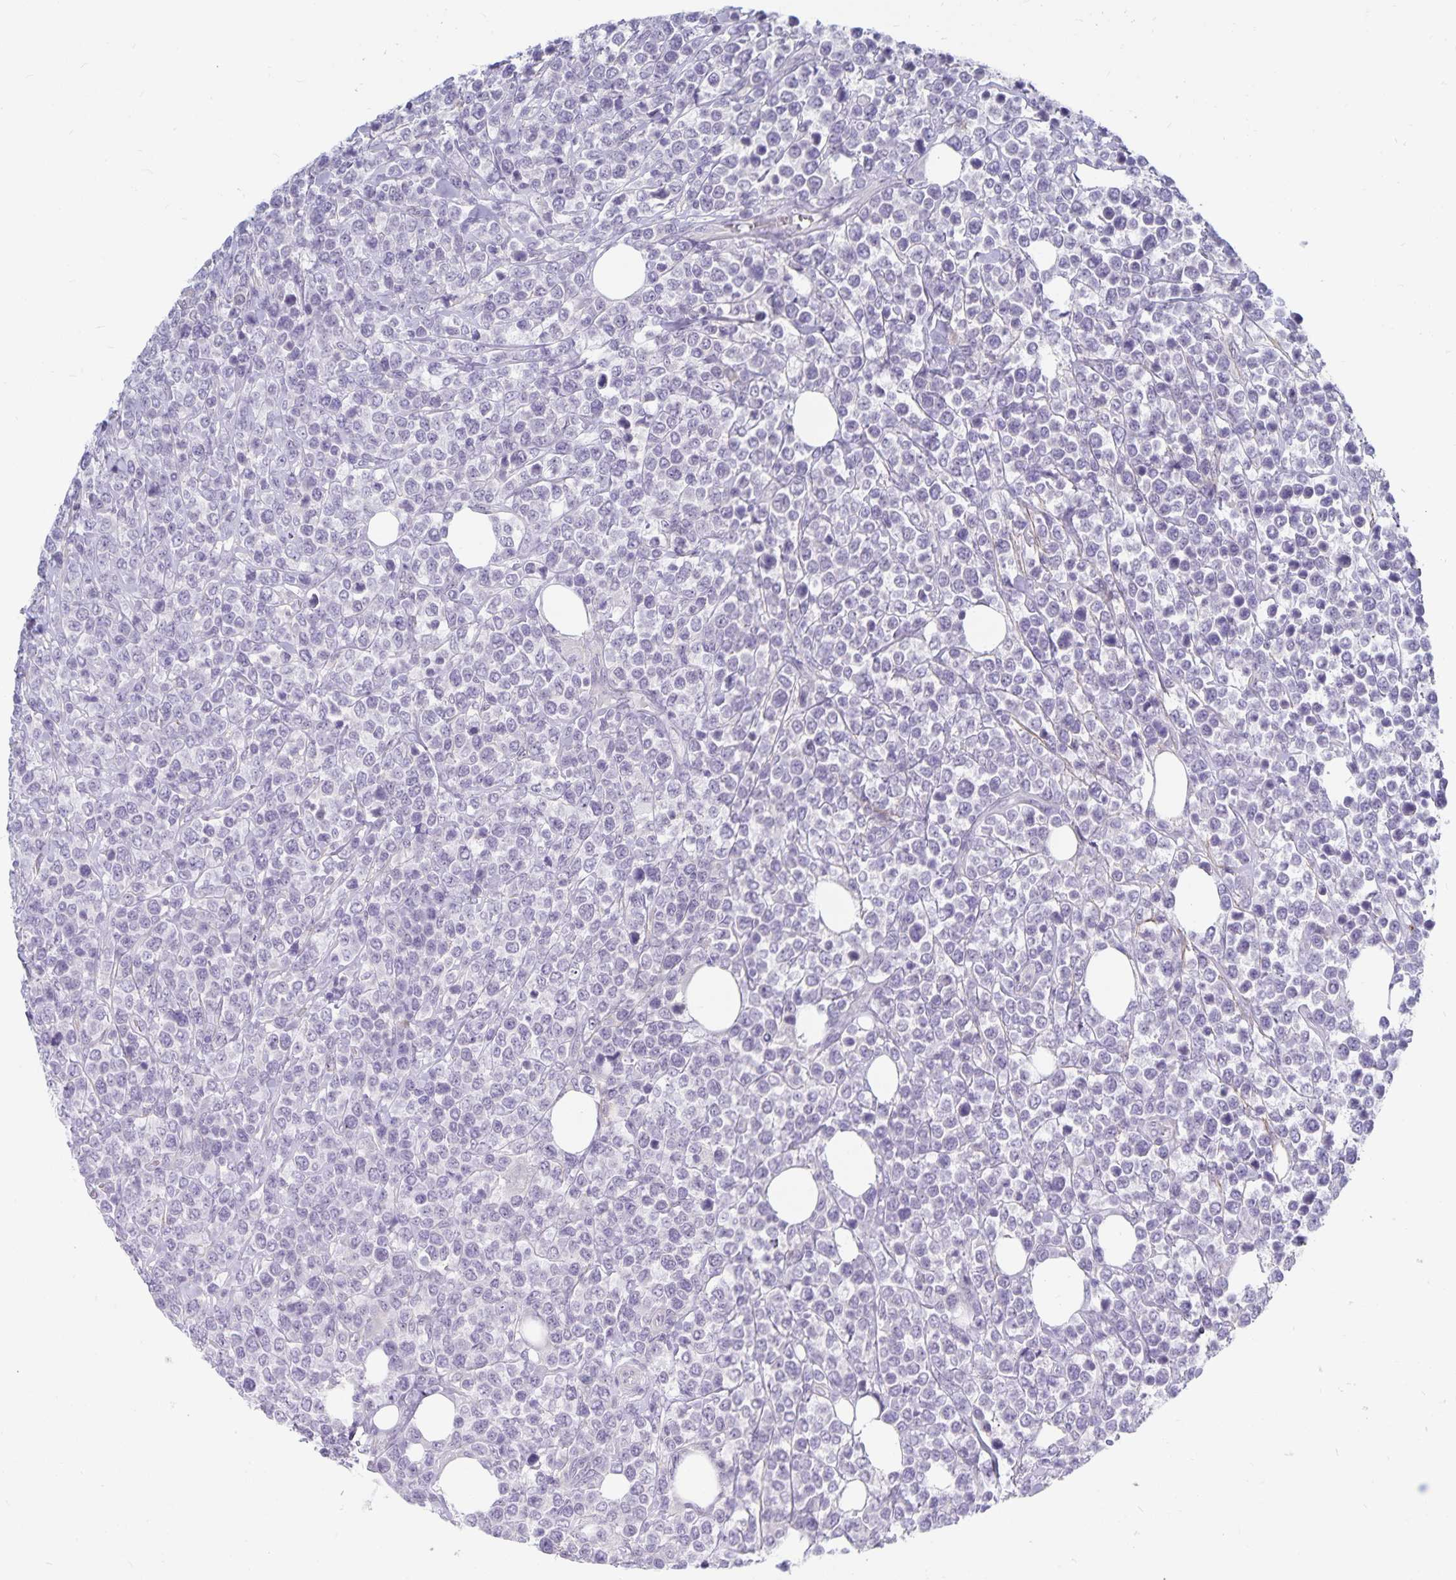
{"staining": {"intensity": "negative", "quantity": "none", "location": "none"}, "tissue": "lymphoma", "cell_type": "Tumor cells", "image_type": "cancer", "snomed": [{"axis": "morphology", "description": "Malignant lymphoma, non-Hodgkin's type, High grade"}, {"axis": "topography", "description": "Soft tissue"}], "caption": "DAB immunohistochemical staining of human malignant lymphoma, non-Hodgkin's type (high-grade) displays no significant expression in tumor cells.", "gene": "CDKN2B", "patient": {"sex": "female", "age": 56}}